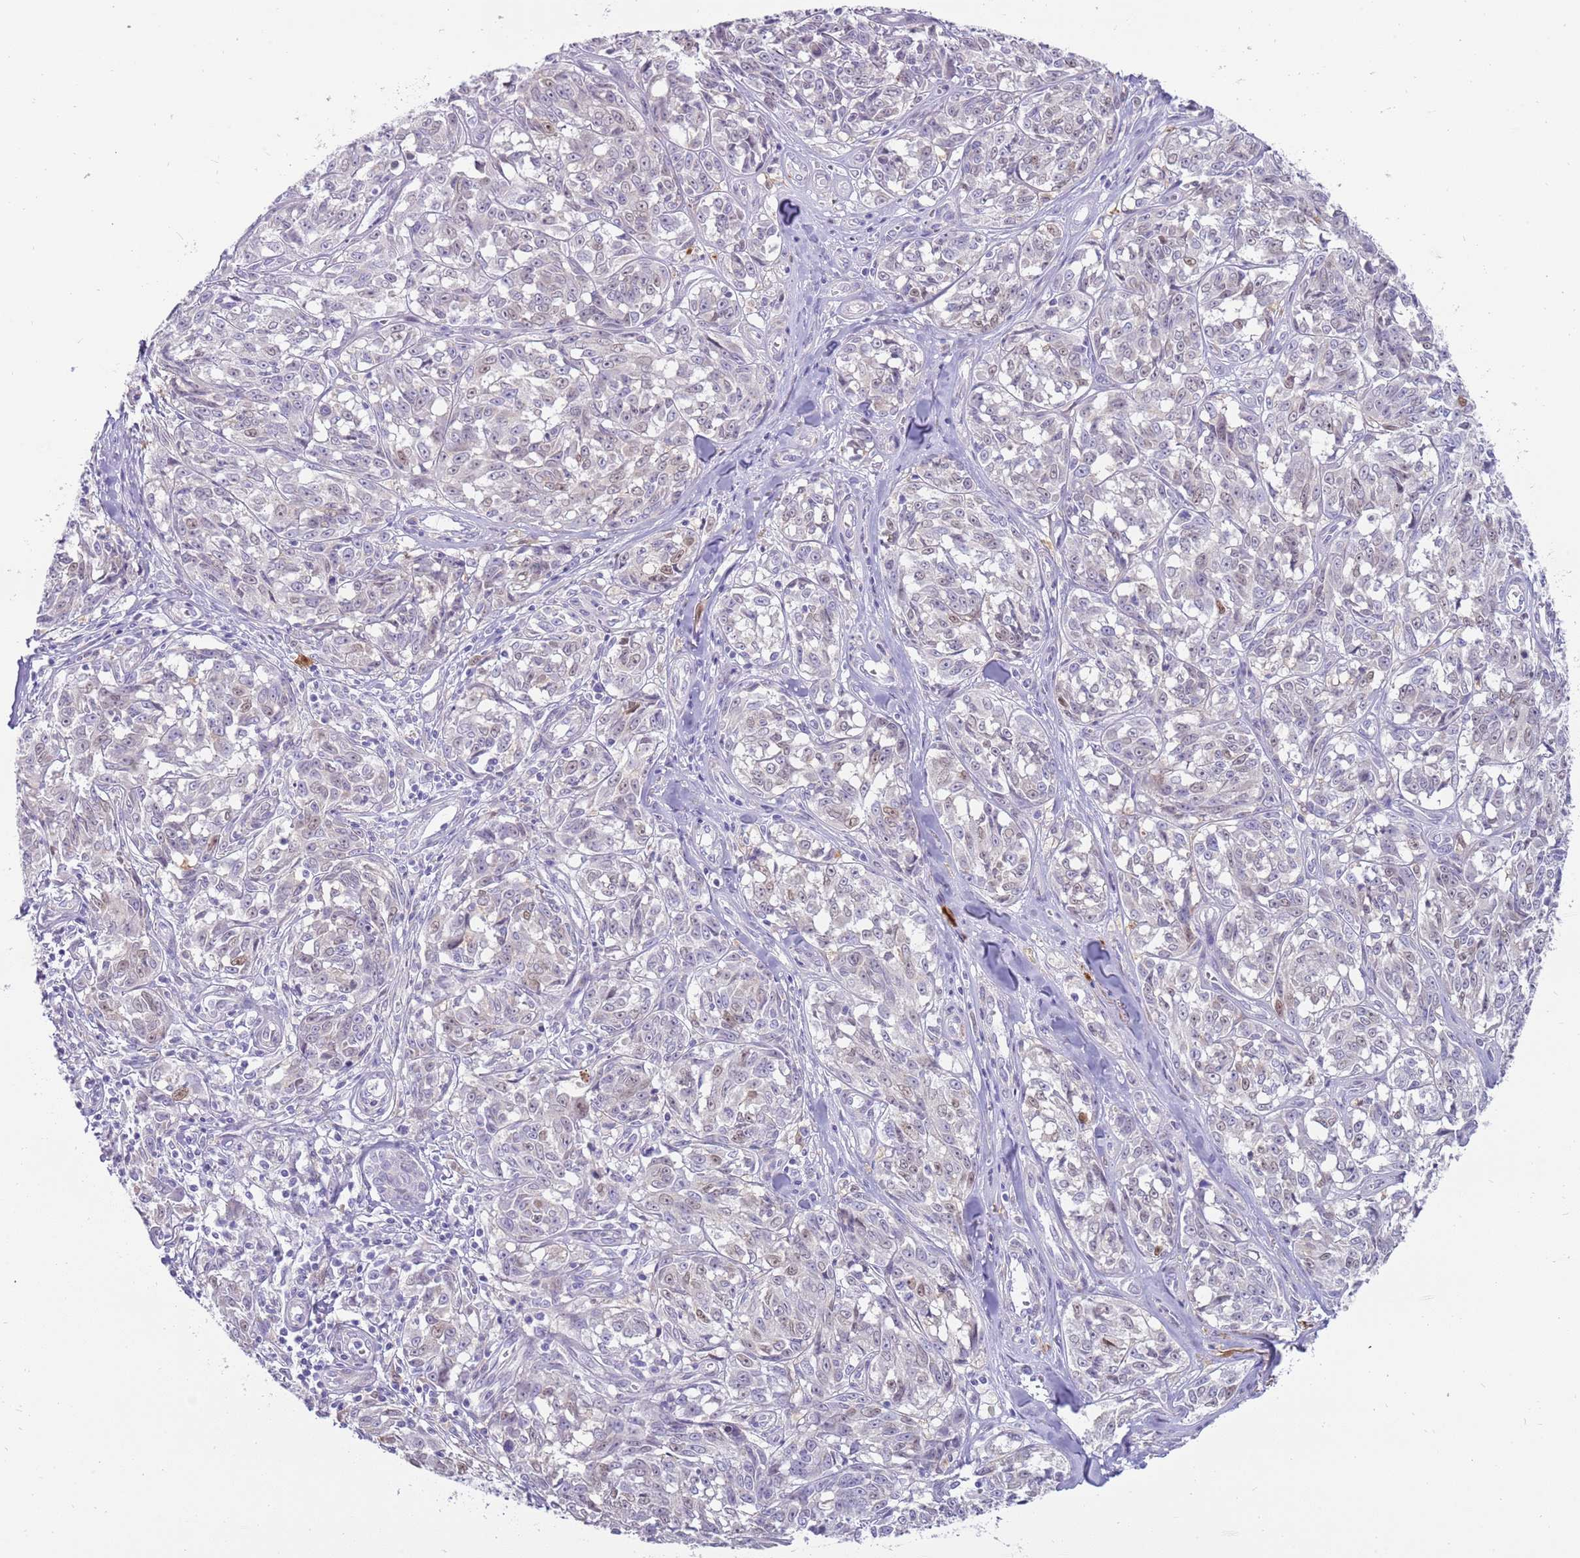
{"staining": {"intensity": "weak", "quantity": "<25%", "location": "nuclear"}, "tissue": "melanoma", "cell_type": "Tumor cells", "image_type": "cancer", "snomed": [{"axis": "morphology", "description": "Normal tissue, NOS"}, {"axis": "morphology", "description": "Malignant melanoma, NOS"}, {"axis": "topography", "description": "Skin"}], "caption": "Immunohistochemistry micrograph of neoplastic tissue: malignant melanoma stained with DAB reveals no significant protein staining in tumor cells.", "gene": "DIPK1C", "patient": {"sex": "female", "age": 64}}